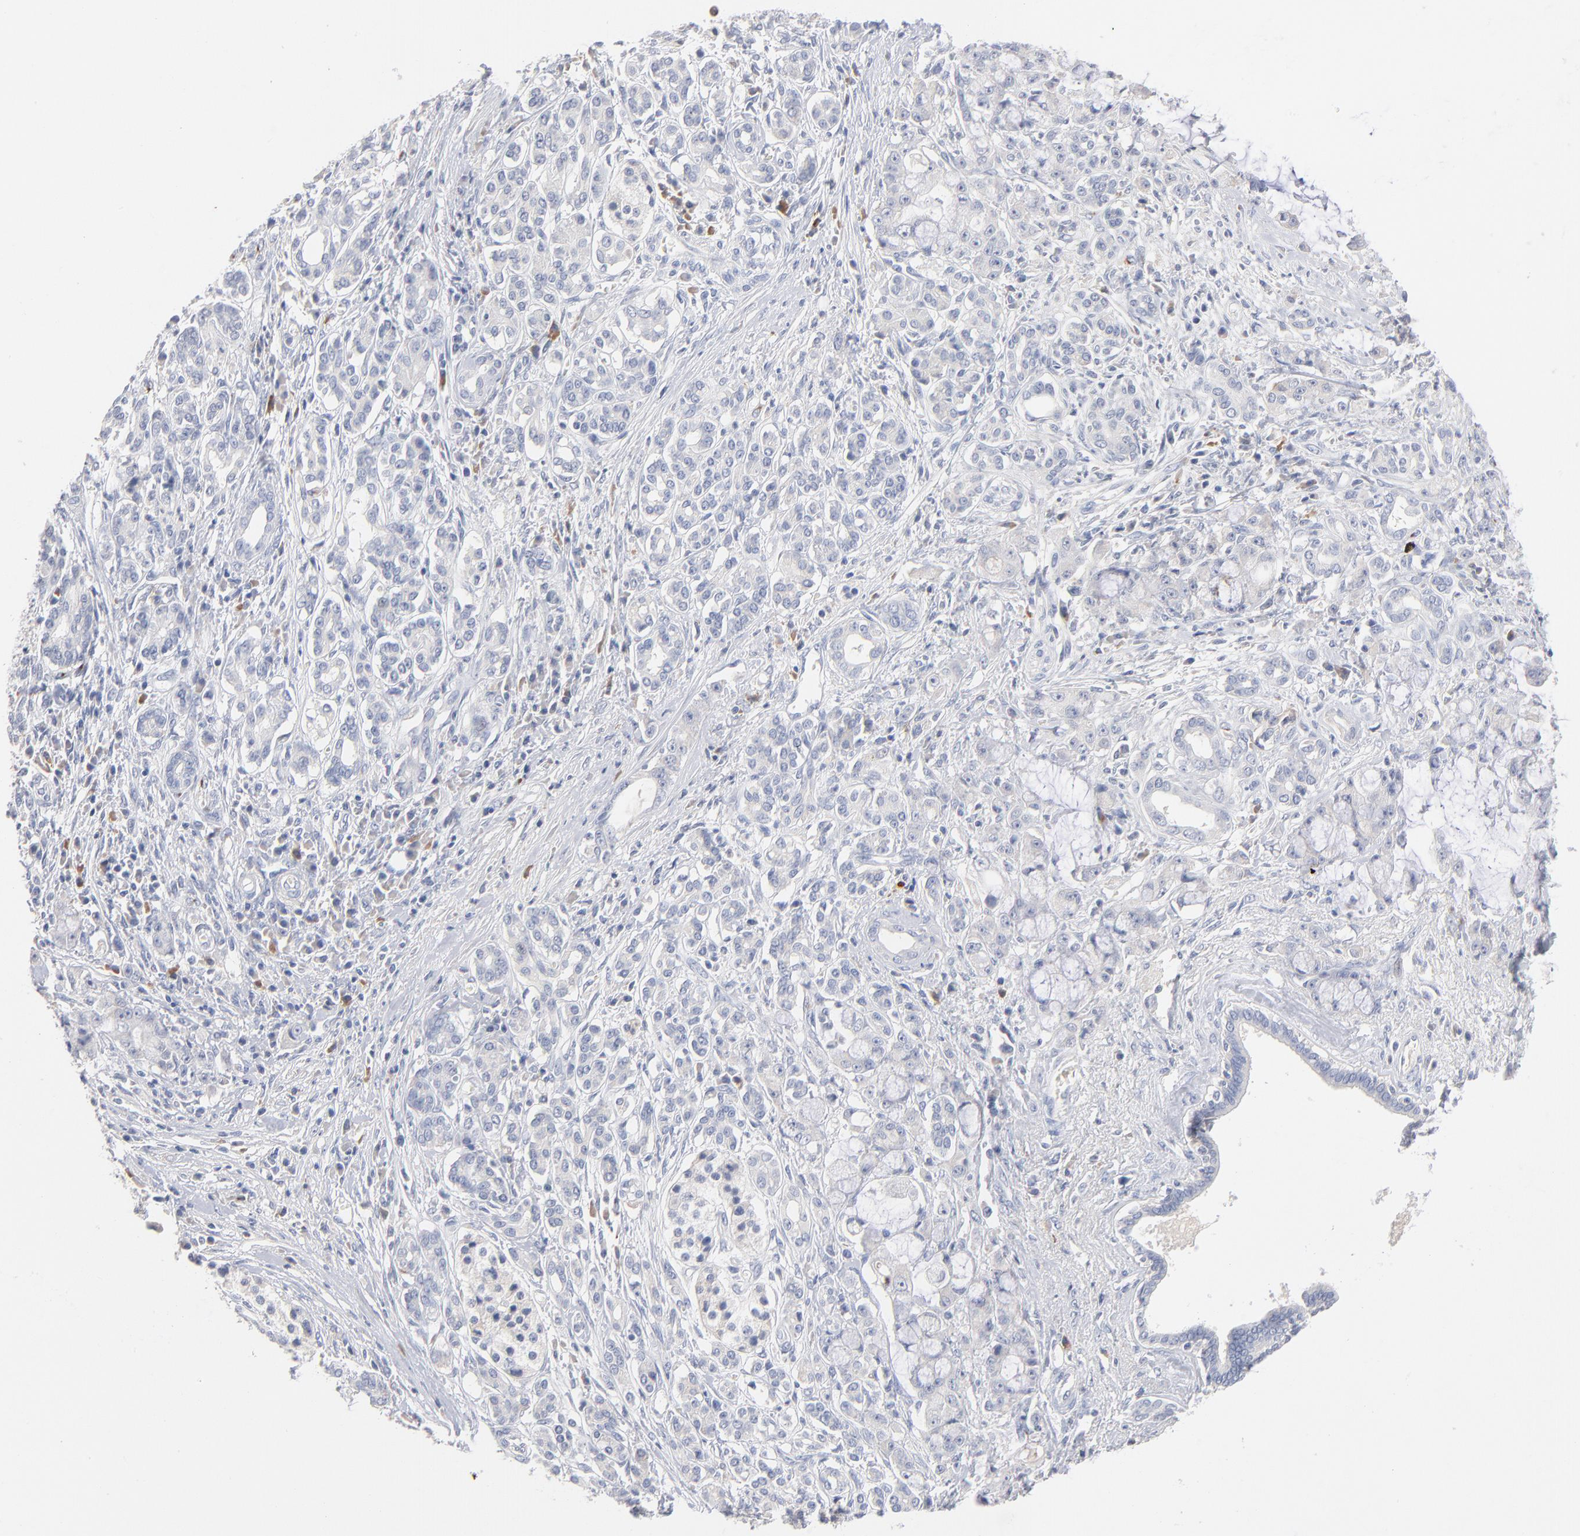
{"staining": {"intensity": "negative", "quantity": "none", "location": "none"}, "tissue": "pancreatic cancer", "cell_type": "Tumor cells", "image_type": "cancer", "snomed": [{"axis": "morphology", "description": "Adenocarcinoma, NOS"}, {"axis": "topography", "description": "Pancreas"}], "caption": "Tumor cells show no significant protein expression in pancreatic cancer (adenocarcinoma).", "gene": "F12", "patient": {"sex": "female", "age": 73}}